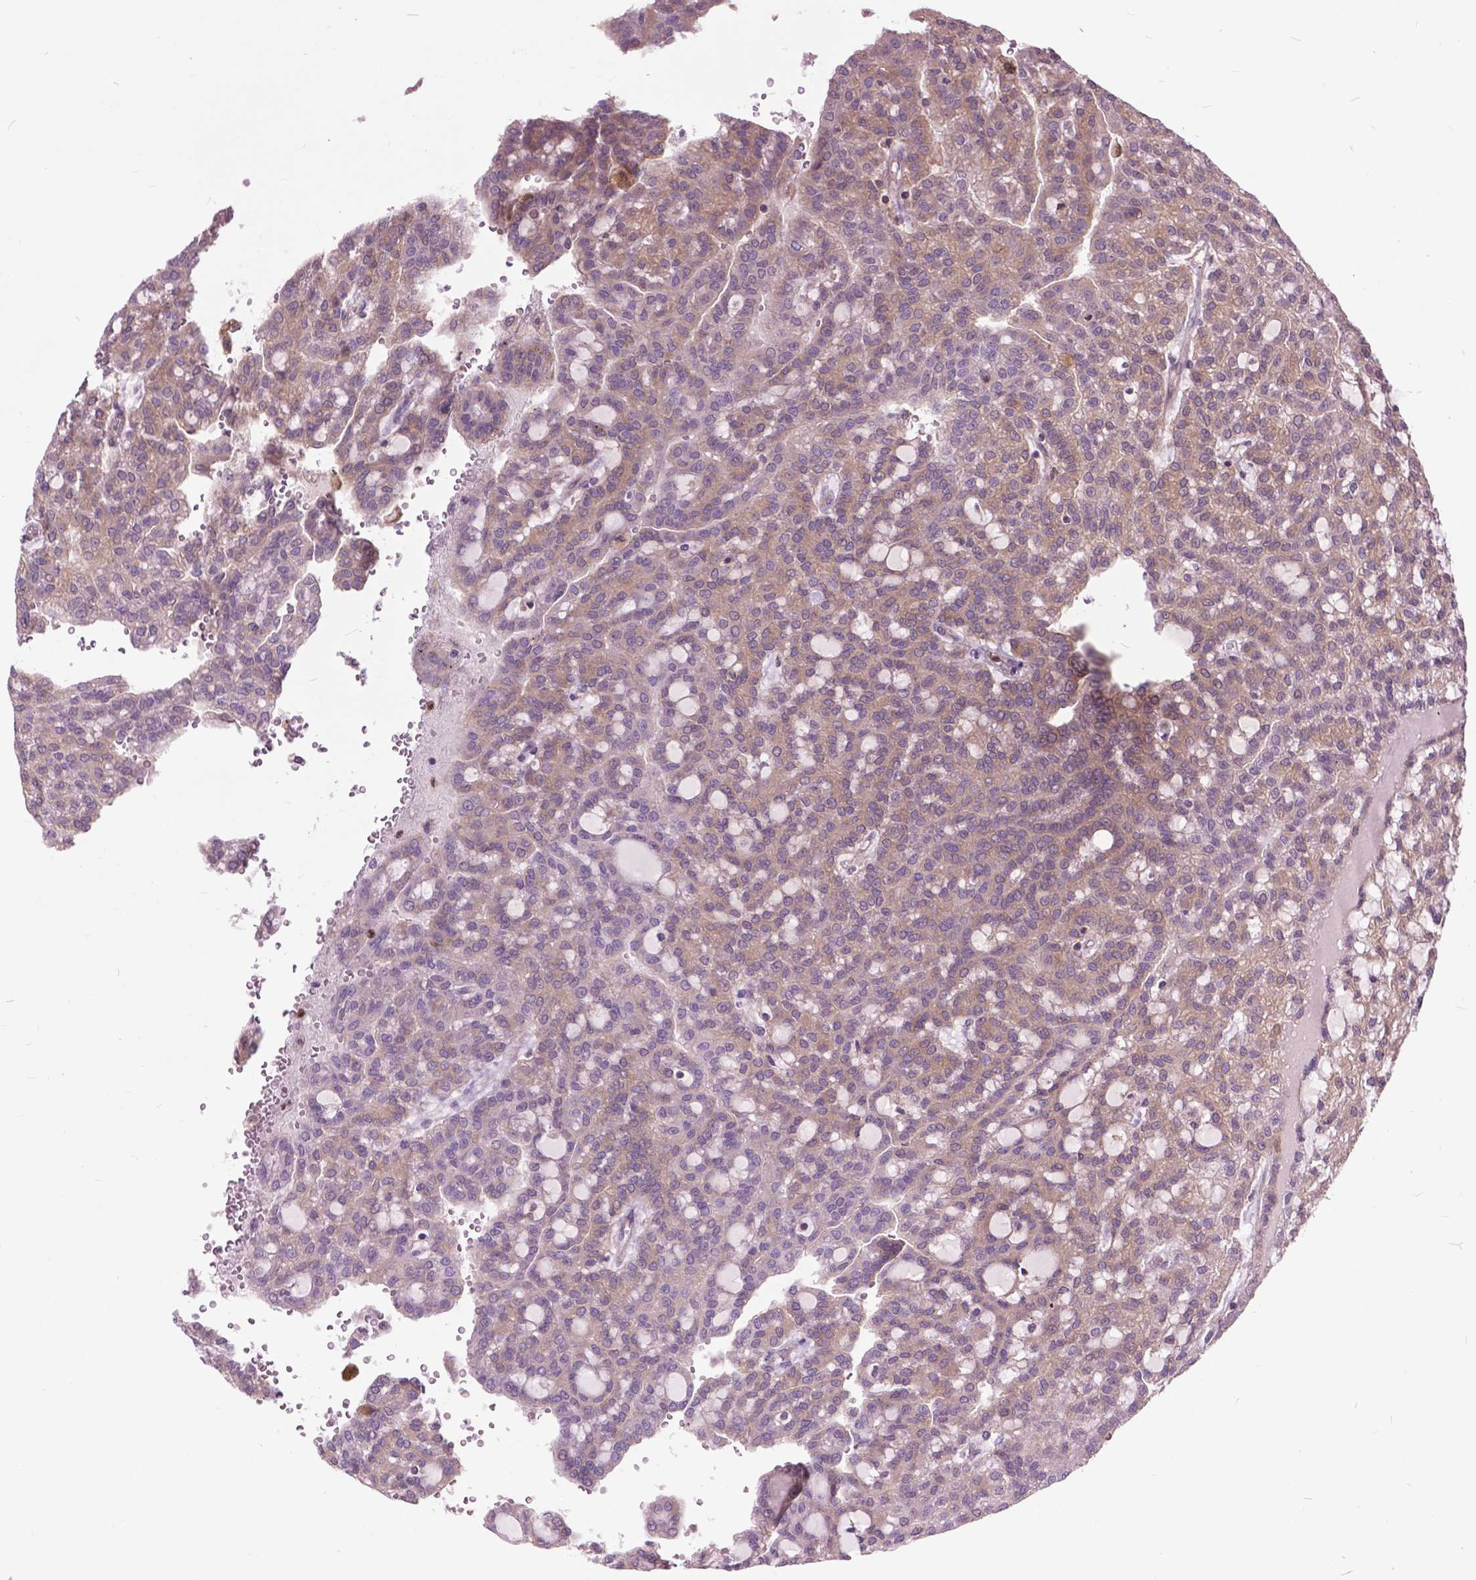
{"staining": {"intensity": "weak", "quantity": ">75%", "location": "cytoplasmic/membranous"}, "tissue": "renal cancer", "cell_type": "Tumor cells", "image_type": "cancer", "snomed": [{"axis": "morphology", "description": "Adenocarcinoma, NOS"}, {"axis": "topography", "description": "Kidney"}], "caption": "A high-resolution image shows immunohistochemistry staining of adenocarcinoma (renal), which exhibits weak cytoplasmic/membranous staining in about >75% of tumor cells.", "gene": "ARAF", "patient": {"sex": "male", "age": 63}}